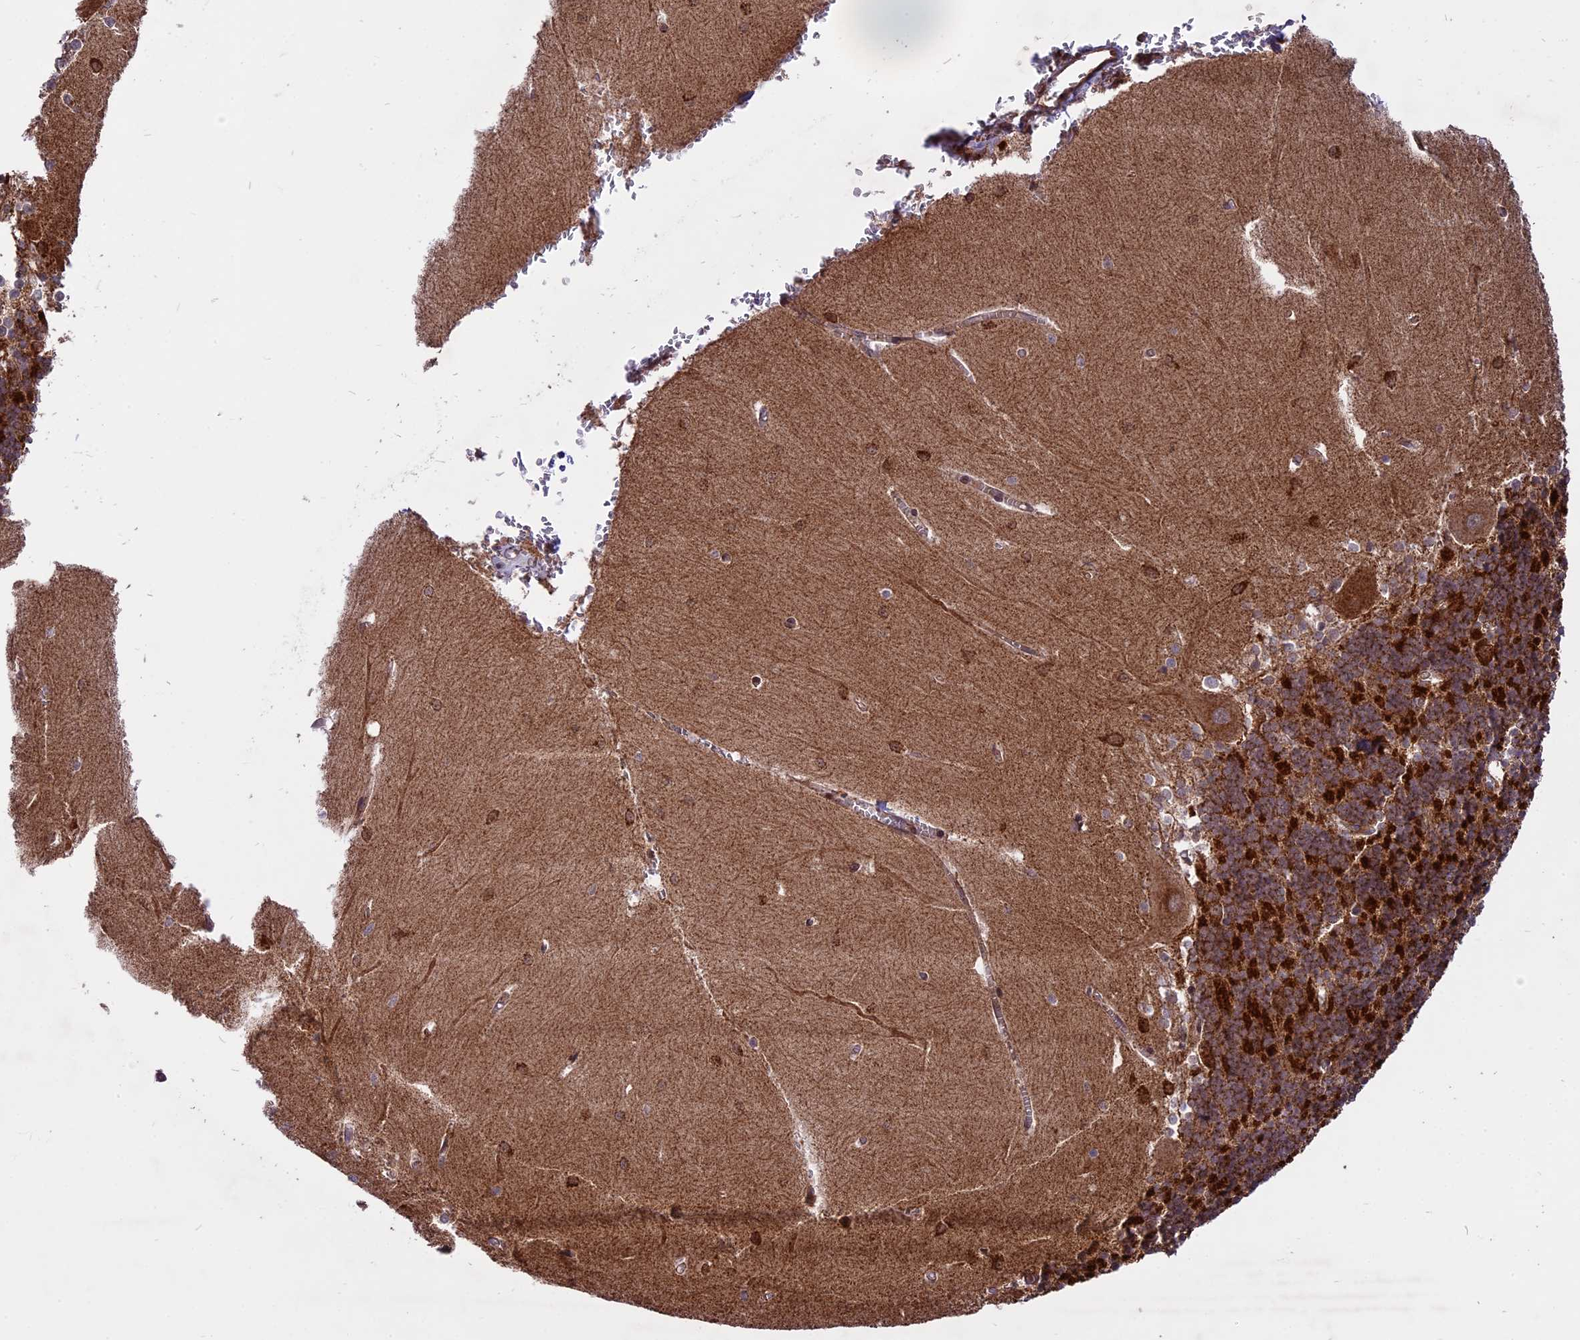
{"staining": {"intensity": "strong", "quantity": "25%-75%", "location": "cytoplasmic/membranous"}, "tissue": "cerebellum", "cell_type": "Cells in granular layer", "image_type": "normal", "snomed": [{"axis": "morphology", "description": "Normal tissue, NOS"}, {"axis": "topography", "description": "Cerebellum"}], "caption": "Unremarkable cerebellum displays strong cytoplasmic/membranous staining in approximately 25%-75% of cells in granular layer.", "gene": "COX17", "patient": {"sex": "male", "age": 37}}